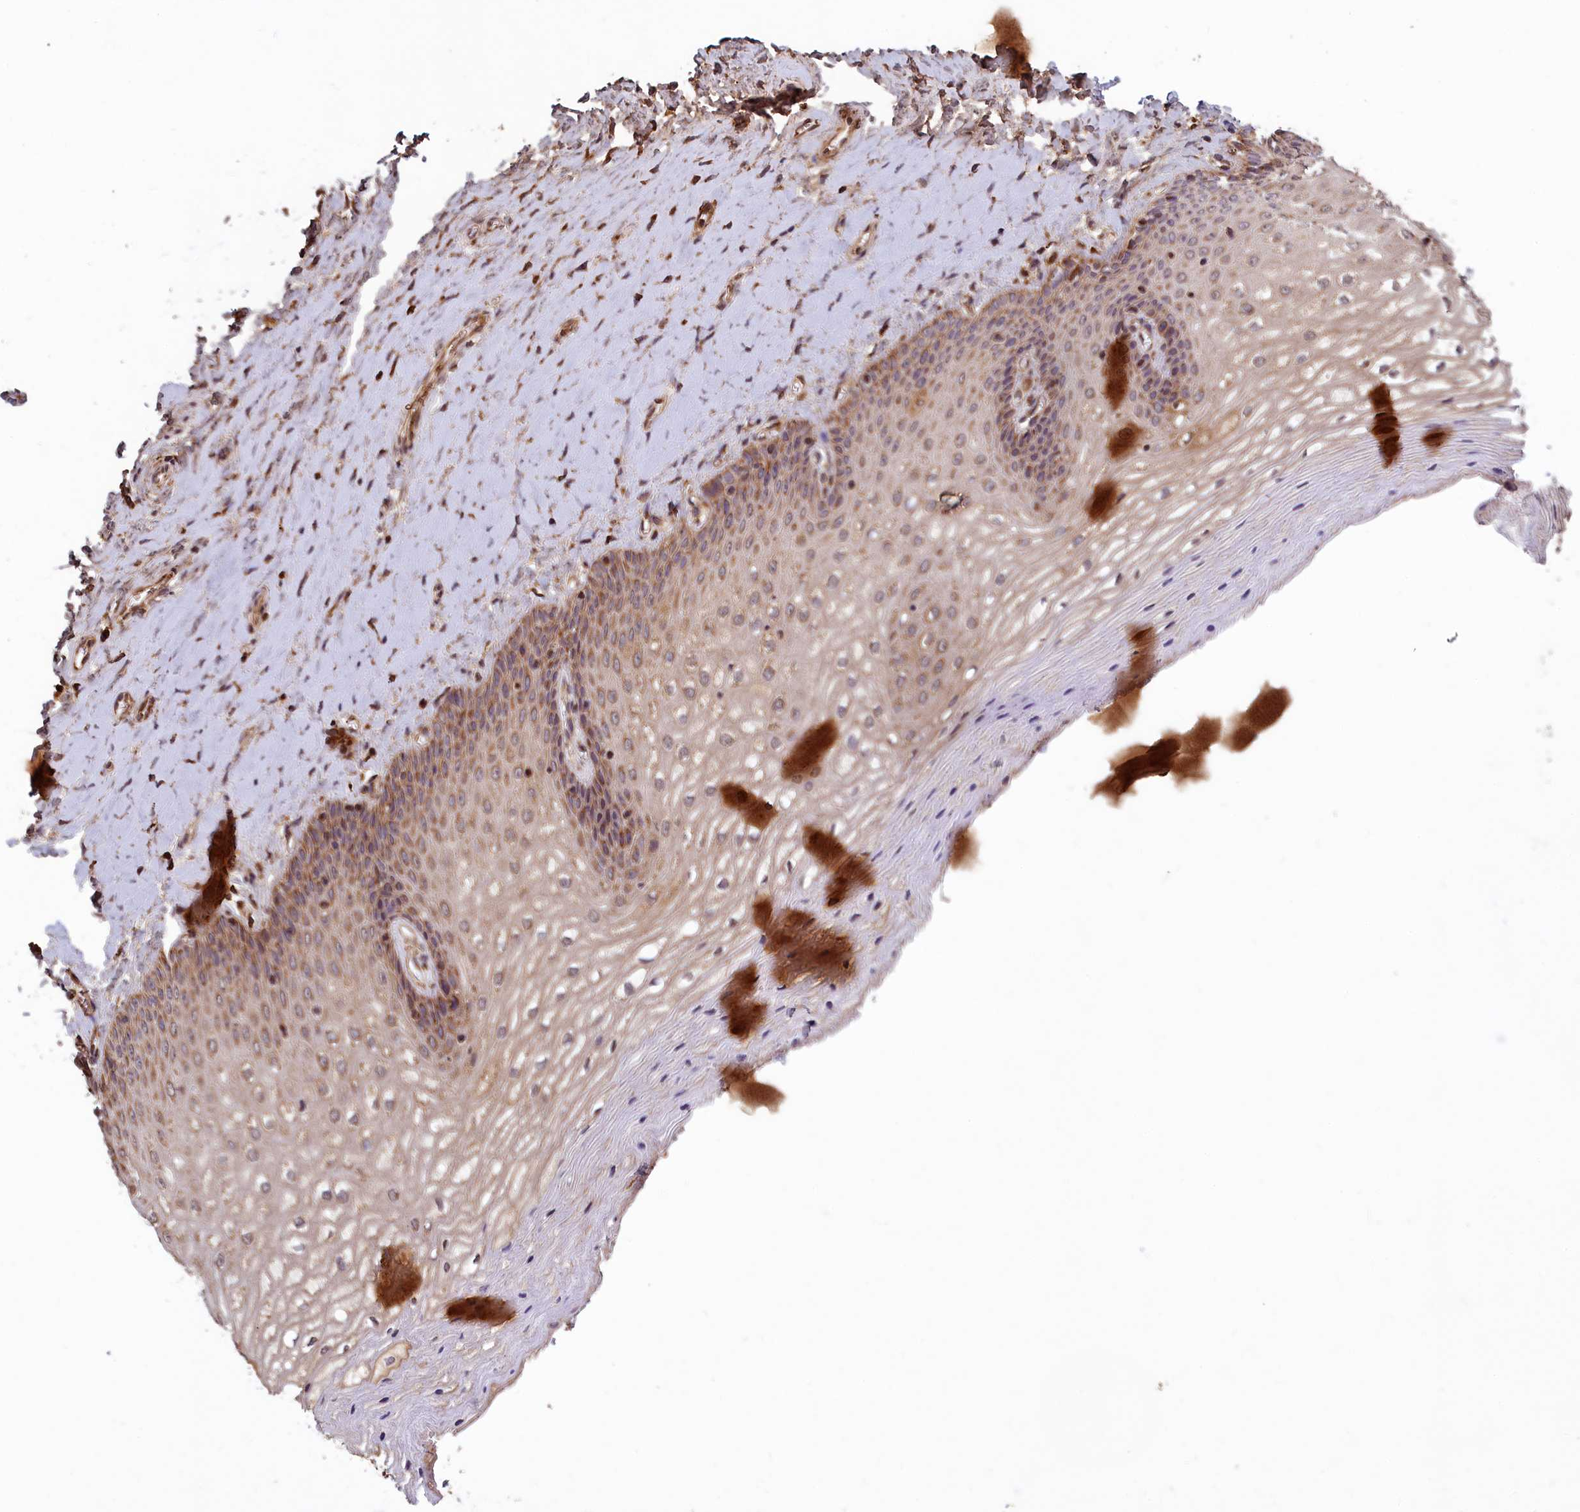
{"staining": {"intensity": "moderate", "quantity": ">75%", "location": "cytoplasmic/membranous,nuclear"}, "tissue": "vagina", "cell_type": "Squamous epithelial cells", "image_type": "normal", "snomed": [{"axis": "morphology", "description": "Normal tissue, NOS"}, {"axis": "topography", "description": "Vagina"}], "caption": "Brown immunohistochemical staining in benign vagina reveals moderate cytoplasmic/membranous,nuclear positivity in approximately >75% of squamous epithelial cells. (DAB IHC with brightfield microscopy, high magnification).", "gene": "CCDC15", "patient": {"sex": "female", "age": 65}}